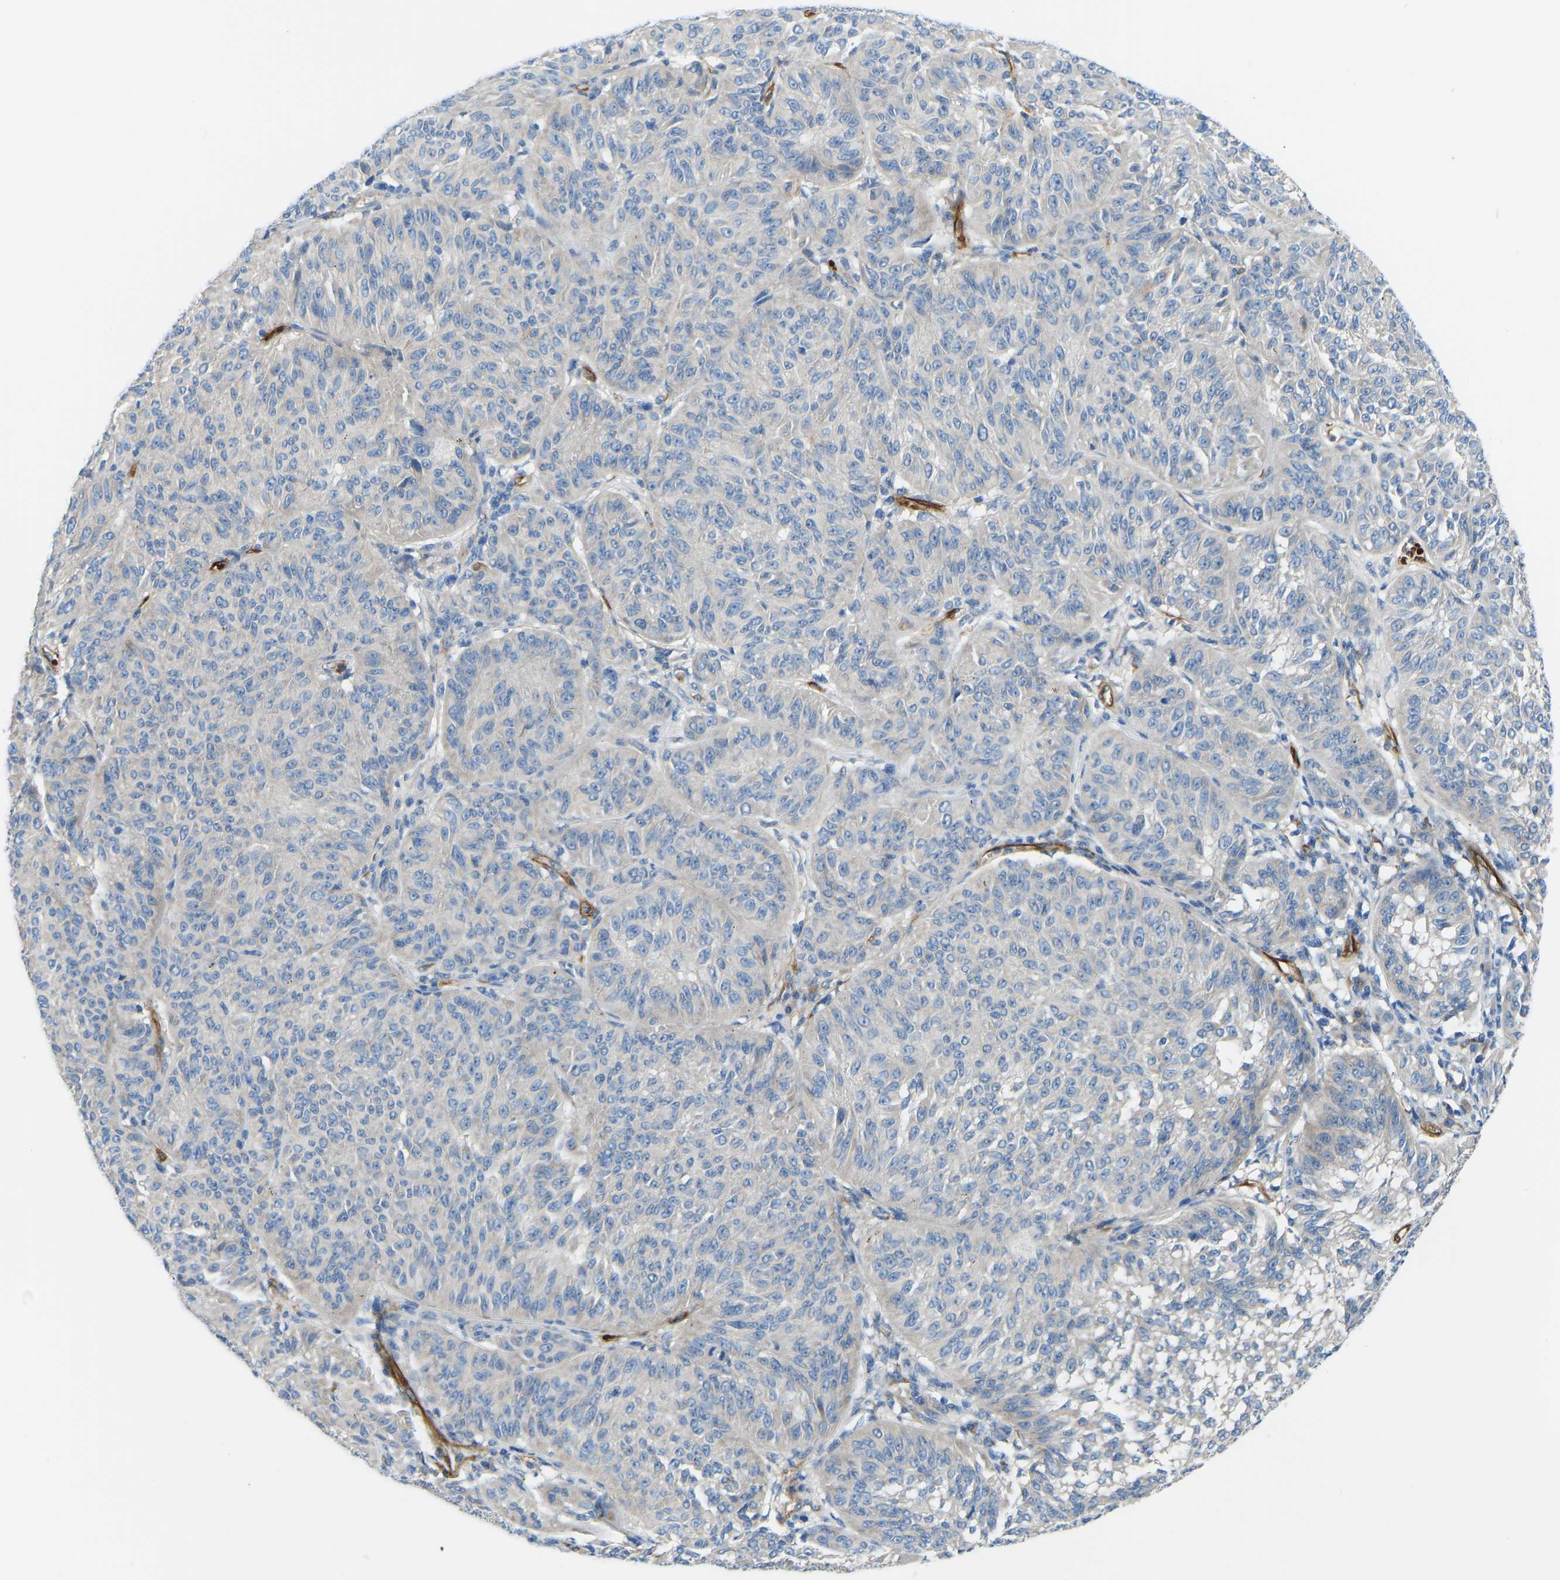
{"staining": {"intensity": "negative", "quantity": "none", "location": "none"}, "tissue": "melanoma", "cell_type": "Tumor cells", "image_type": "cancer", "snomed": [{"axis": "morphology", "description": "Malignant melanoma, NOS"}, {"axis": "topography", "description": "Skin"}], "caption": "Photomicrograph shows no significant protein staining in tumor cells of malignant melanoma.", "gene": "COL15A1", "patient": {"sex": "female", "age": 72}}